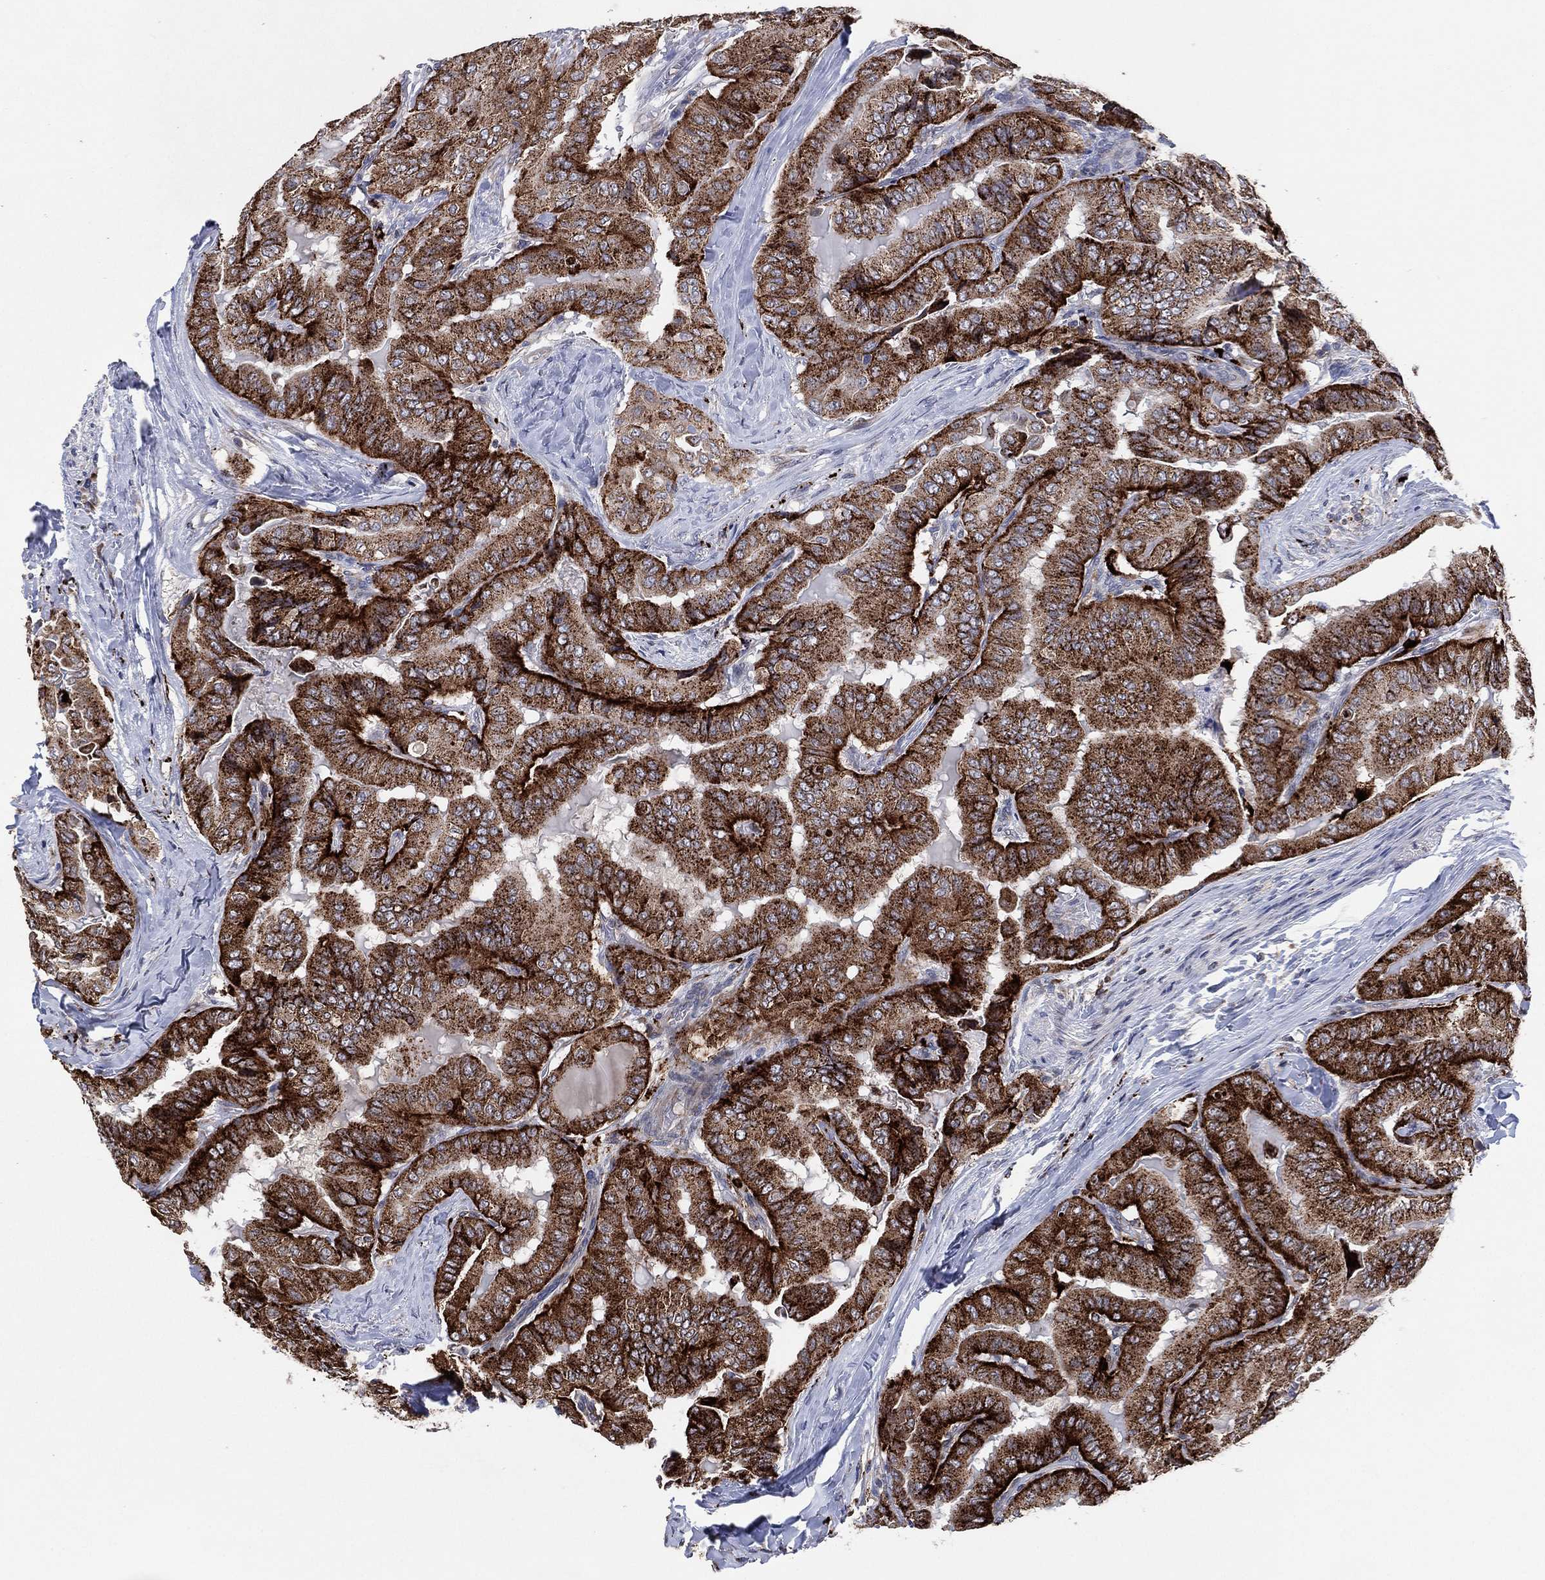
{"staining": {"intensity": "strong", "quantity": ">75%", "location": "cytoplasmic/membranous"}, "tissue": "thyroid cancer", "cell_type": "Tumor cells", "image_type": "cancer", "snomed": [{"axis": "morphology", "description": "Papillary adenocarcinoma, NOS"}, {"axis": "topography", "description": "Thyroid gland"}], "caption": "Immunohistochemistry (IHC) staining of thyroid papillary adenocarcinoma, which exhibits high levels of strong cytoplasmic/membranous expression in approximately >75% of tumor cells indicating strong cytoplasmic/membranous protein expression. The staining was performed using DAB (3,3'-diaminobenzidine) (brown) for protein detection and nuclei were counterstained in hematoxylin (blue).", "gene": "FAM104A", "patient": {"sex": "female", "age": 68}}